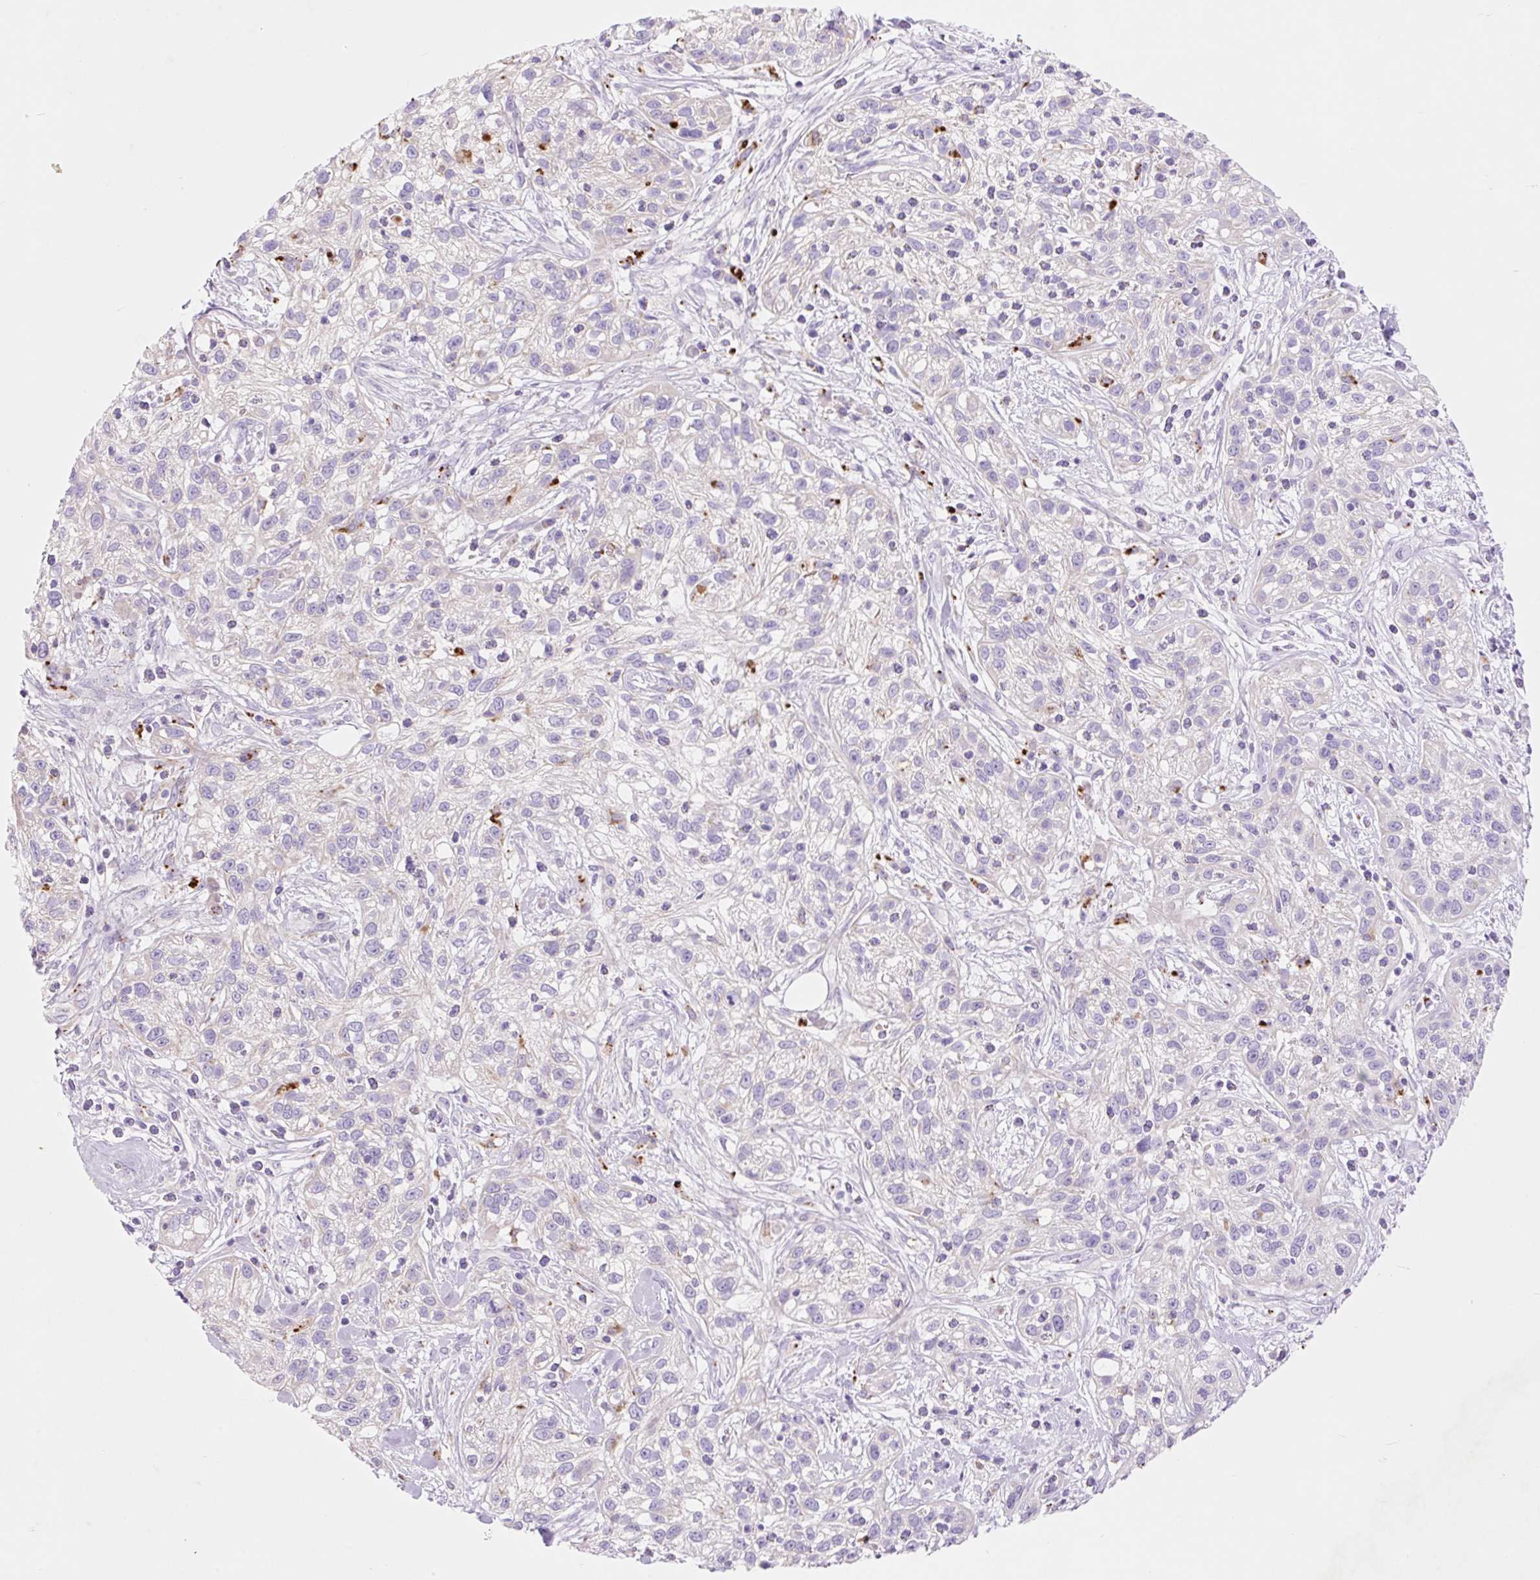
{"staining": {"intensity": "negative", "quantity": "none", "location": "none"}, "tissue": "skin cancer", "cell_type": "Tumor cells", "image_type": "cancer", "snomed": [{"axis": "morphology", "description": "Squamous cell carcinoma, NOS"}, {"axis": "topography", "description": "Skin"}], "caption": "IHC histopathology image of skin cancer (squamous cell carcinoma) stained for a protein (brown), which exhibits no positivity in tumor cells.", "gene": "HEXA", "patient": {"sex": "male", "age": 82}}